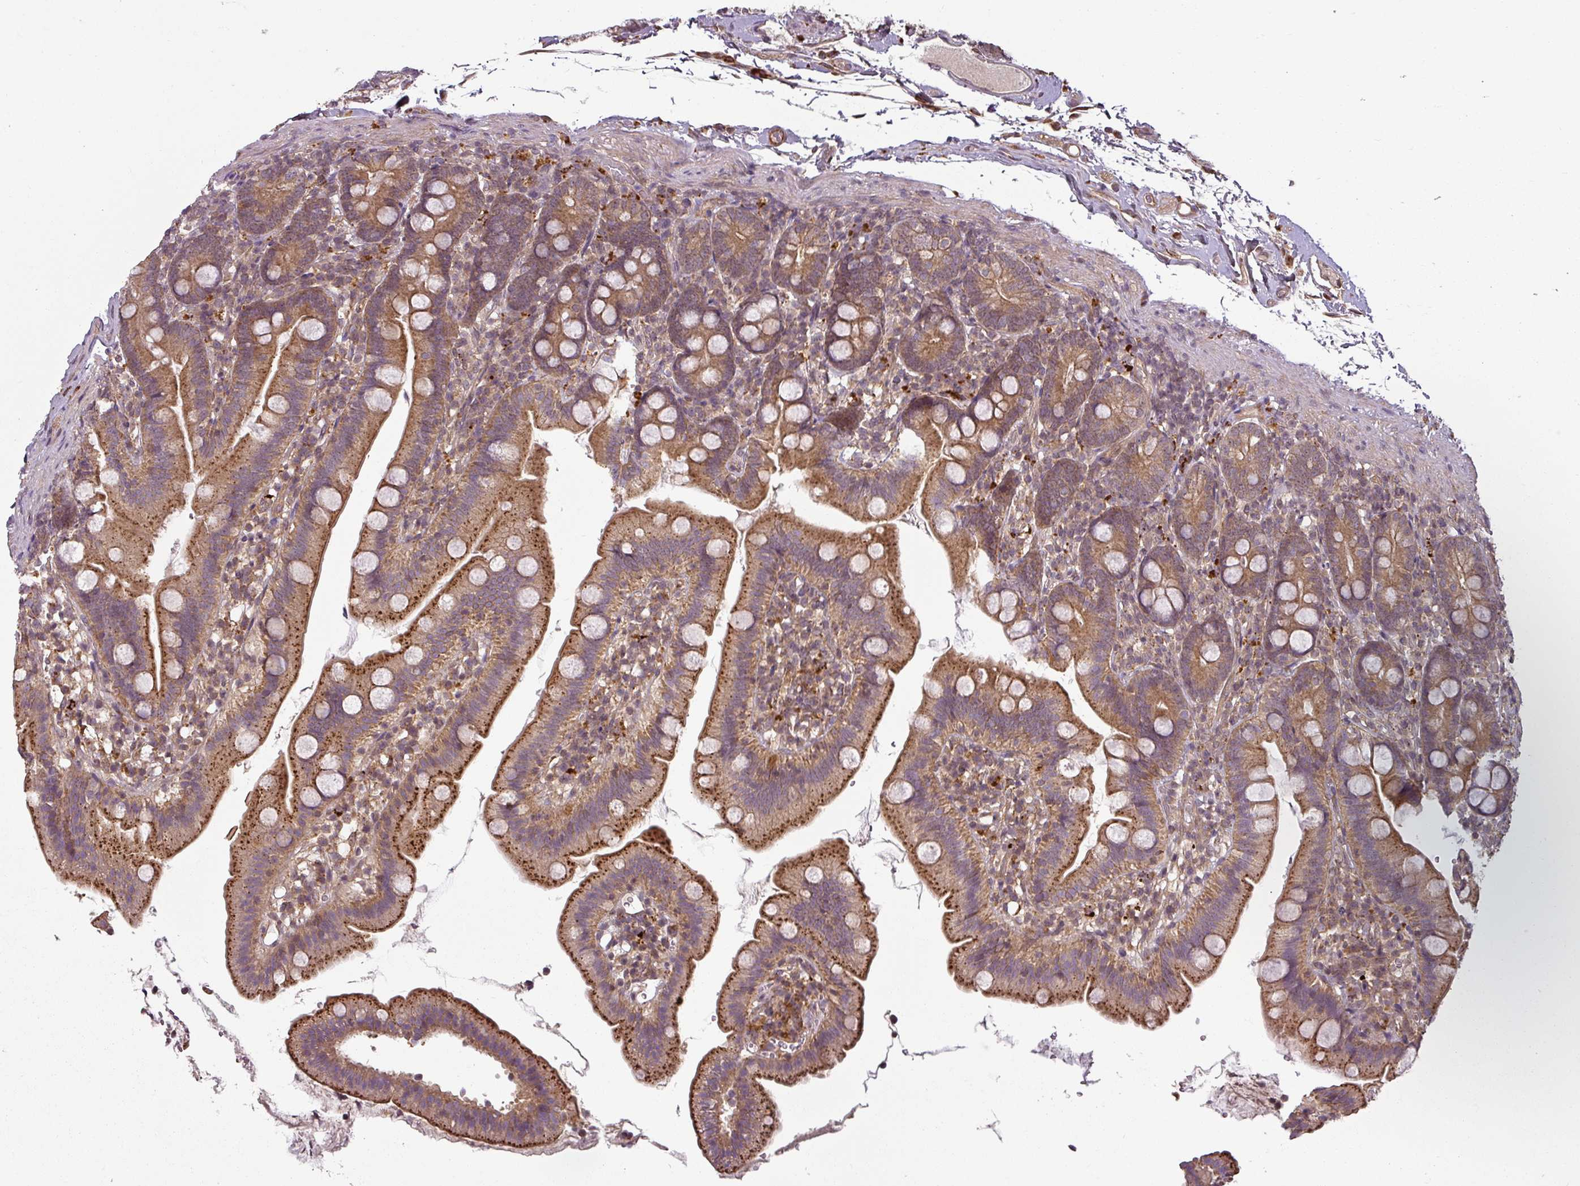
{"staining": {"intensity": "strong", "quantity": ">75%", "location": "cytoplasmic/membranous"}, "tissue": "duodenum", "cell_type": "Glandular cells", "image_type": "normal", "snomed": [{"axis": "morphology", "description": "Normal tissue, NOS"}, {"axis": "topography", "description": "Duodenum"}], "caption": "IHC image of normal duodenum: human duodenum stained using immunohistochemistry (IHC) exhibits high levels of strong protein expression localized specifically in the cytoplasmic/membranous of glandular cells, appearing as a cytoplasmic/membranous brown color.", "gene": "DIMT1", "patient": {"sex": "female", "age": 67}}